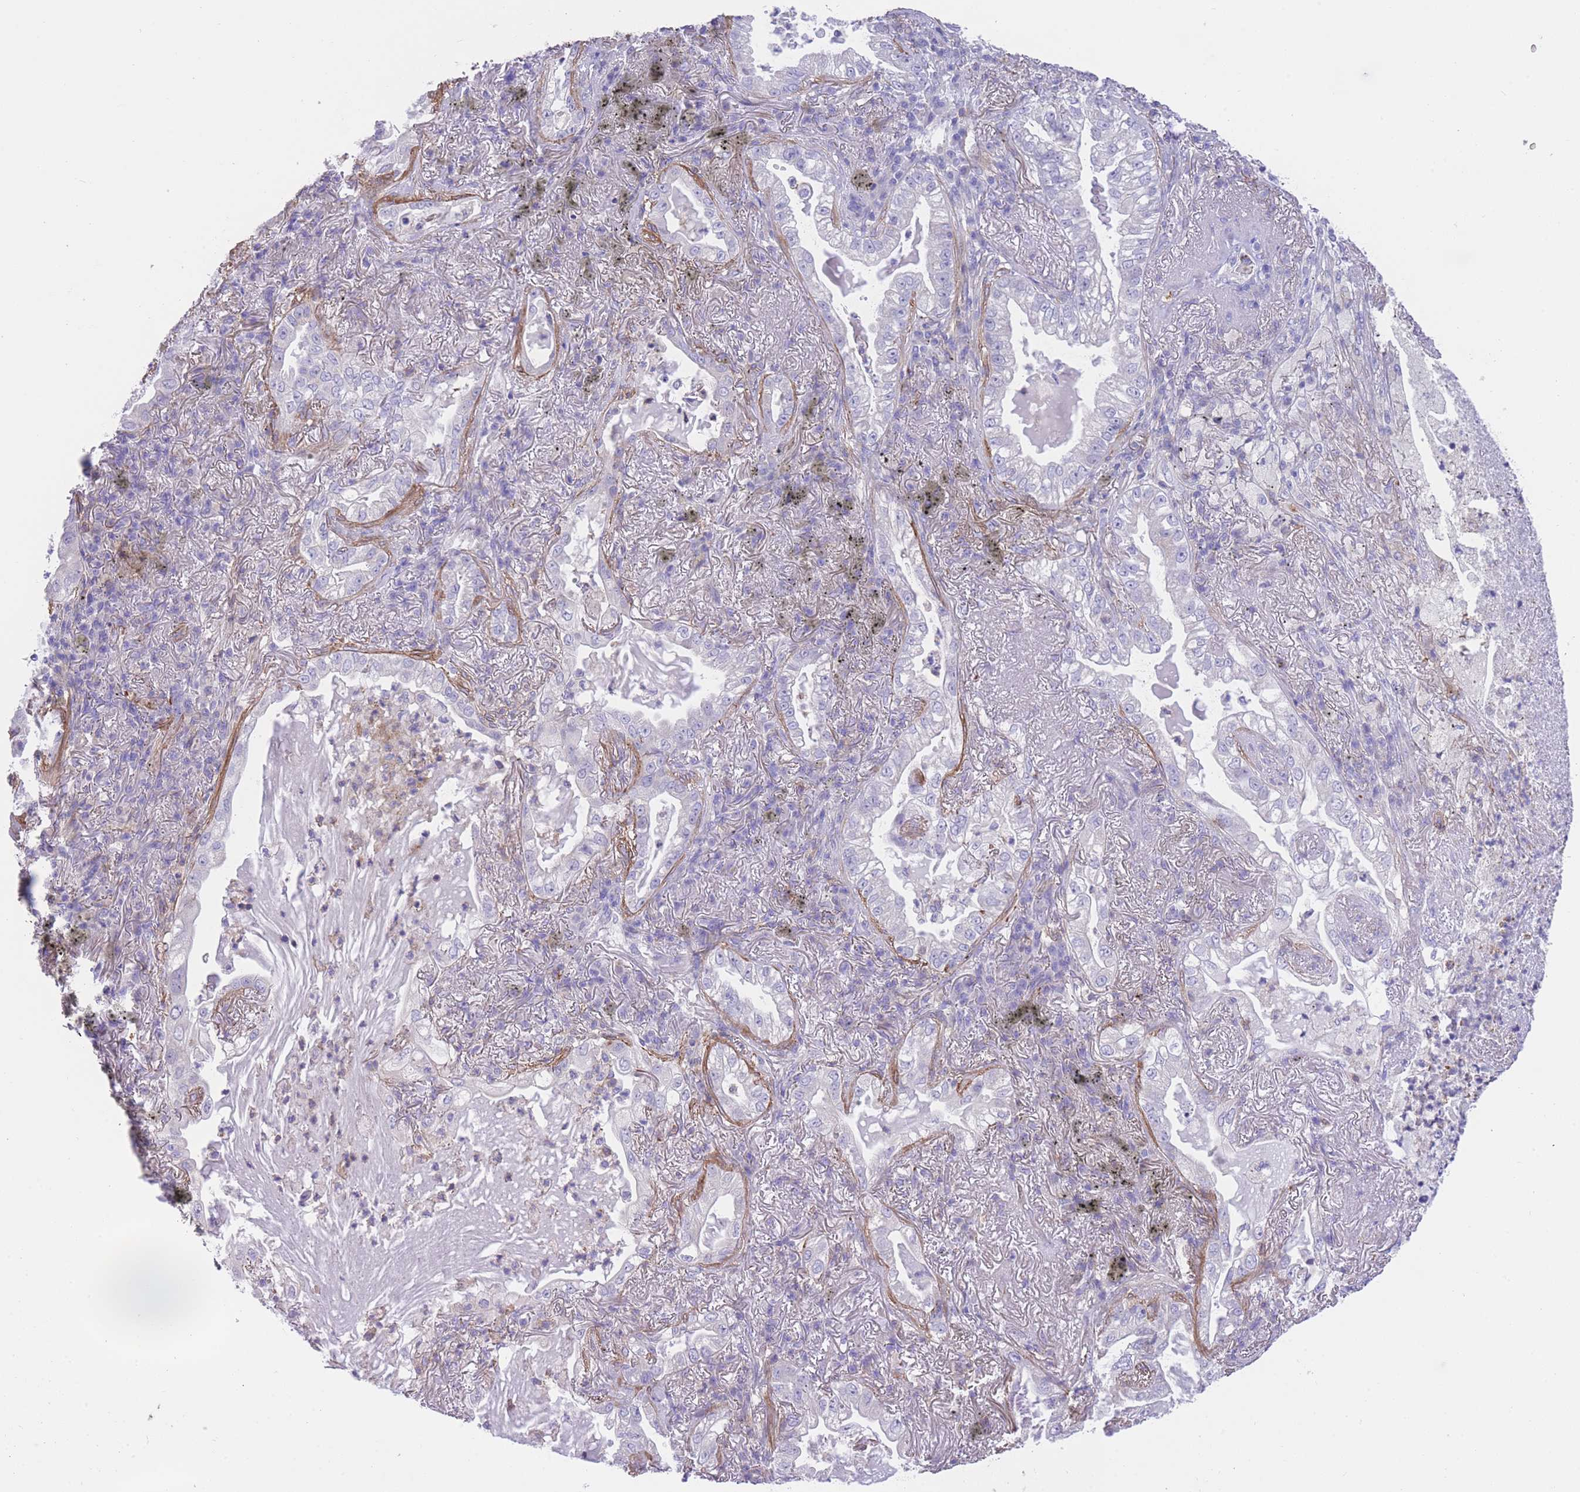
{"staining": {"intensity": "negative", "quantity": "none", "location": "none"}, "tissue": "lung cancer", "cell_type": "Tumor cells", "image_type": "cancer", "snomed": [{"axis": "morphology", "description": "Adenocarcinoma, NOS"}, {"axis": "topography", "description": "Lung"}], "caption": "DAB (3,3'-diaminobenzidine) immunohistochemical staining of human lung cancer displays no significant staining in tumor cells.", "gene": "LDB3", "patient": {"sex": "female", "age": 73}}